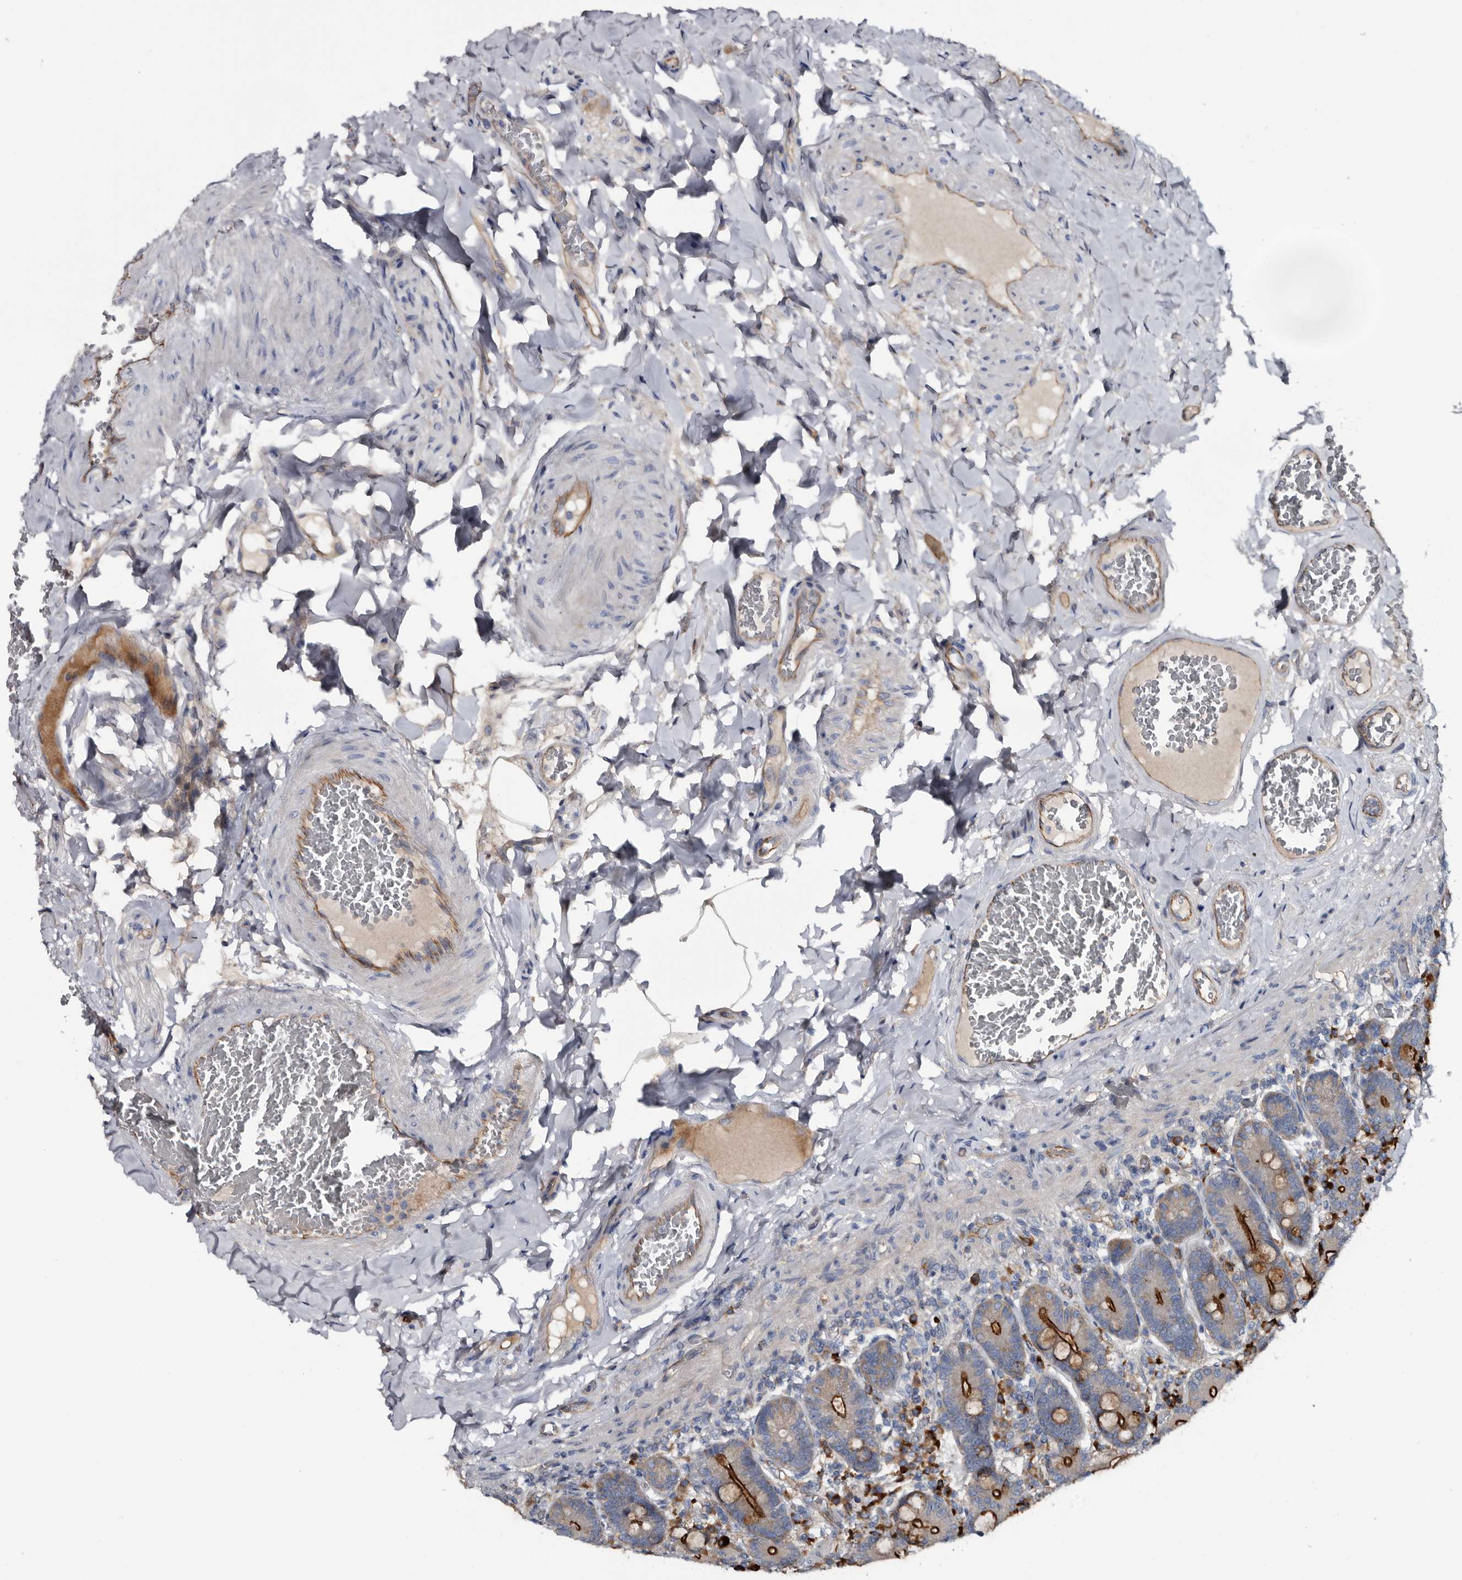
{"staining": {"intensity": "strong", "quantity": ">75%", "location": "cytoplasmic/membranous"}, "tissue": "duodenum", "cell_type": "Glandular cells", "image_type": "normal", "snomed": [{"axis": "morphology", "description": "Normal tissue, NOS"}, {"axis": "topography", "description": "Duodenum"}], "caption": "IHC staining of benign duodenum, which reveals high levels of strong cytoplasmic/membranous expression in approximately >75% of glandular cells indicating strong cytoplasmic/membranous protein expression. The staining was performed using DAB (3,3'-diaminobenzidine) (brown) for protein detection and nuclei were counterstained in hematoxylin (blue).", "gene": "TSPAN17", "patient": {"sex": "female", "age": 62}}